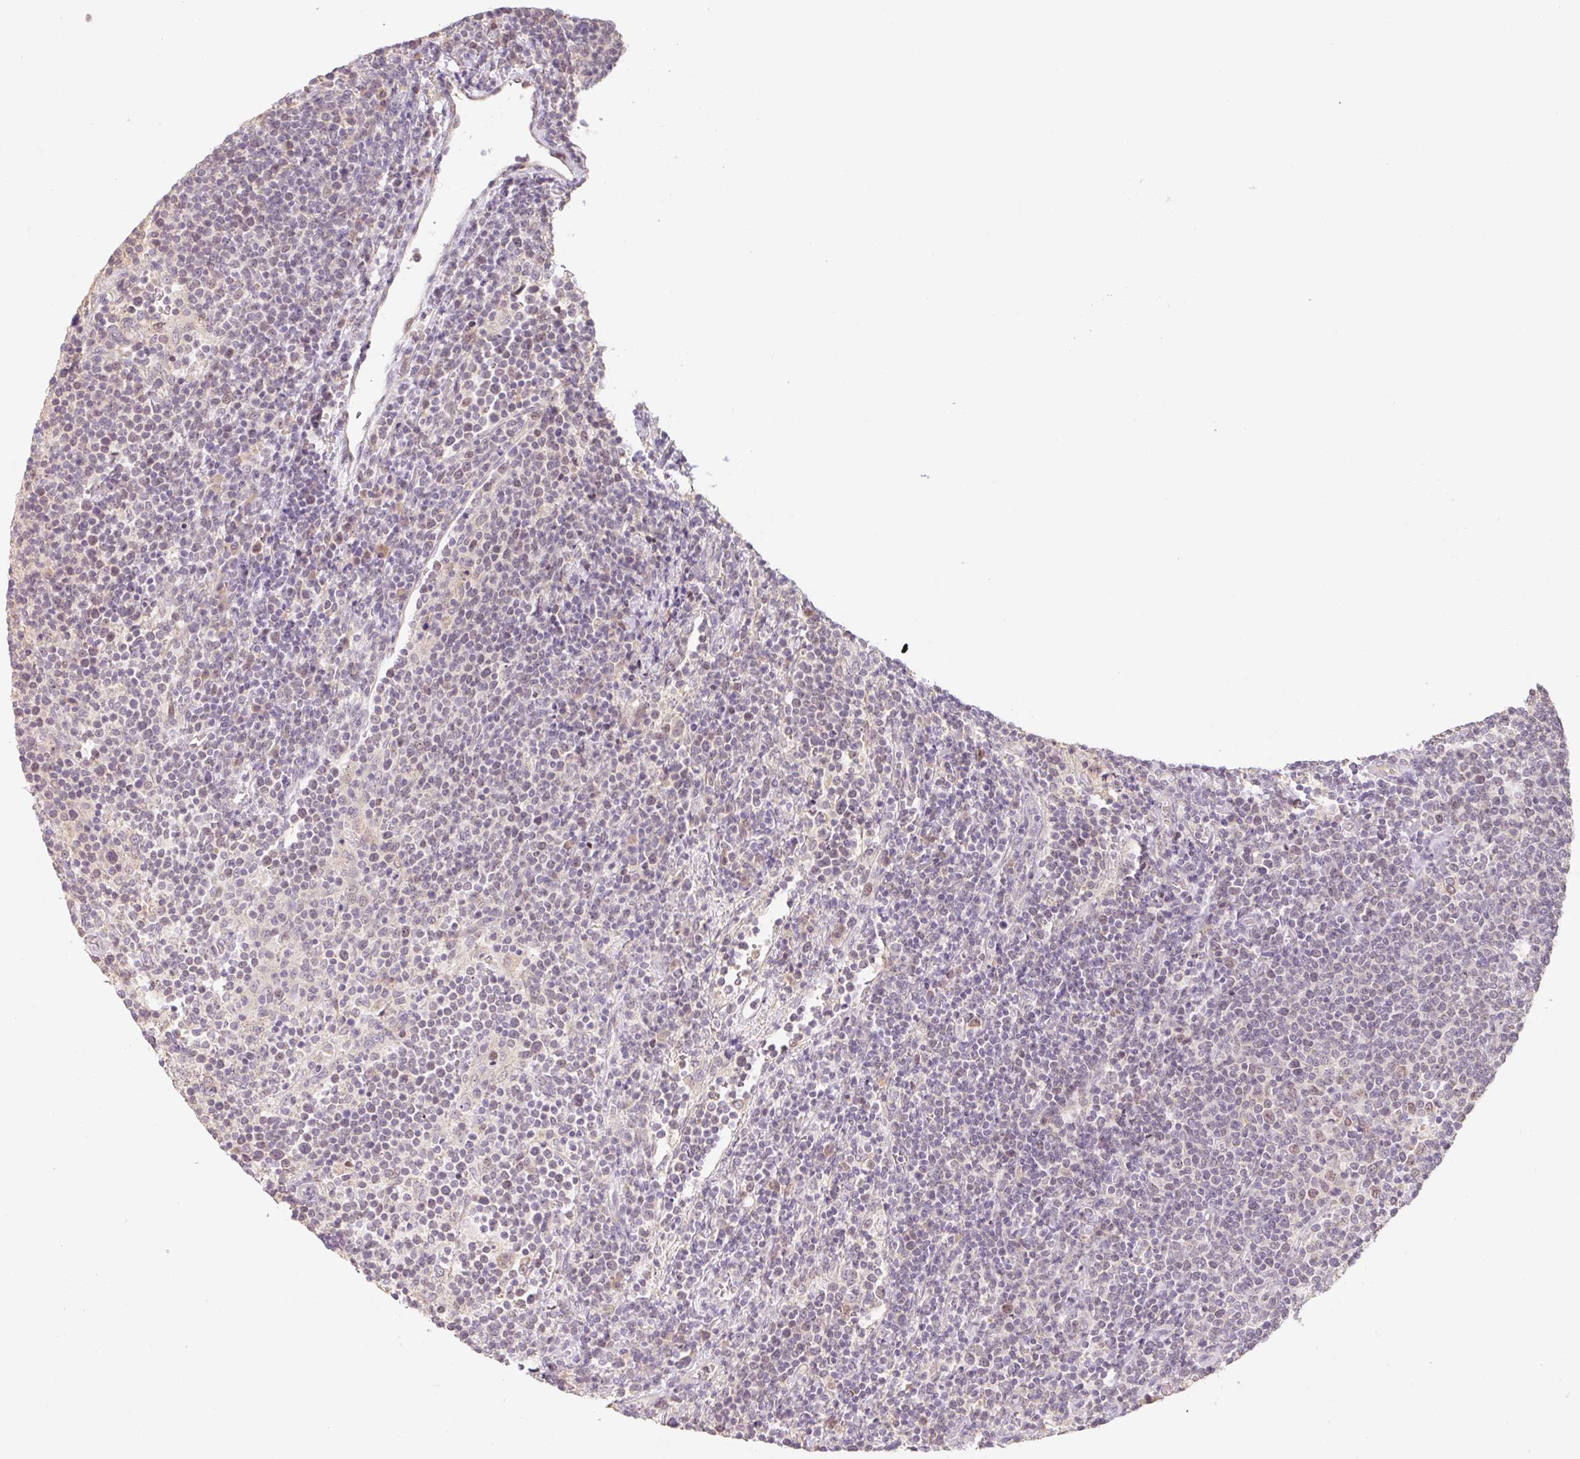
{"staining": {"intensity": "weak", "quantity": "<25%", "location": "nuclear"}, "tissue": "lymphoma", "cell_type": "Tumor cells", "image_type": "cancer", "snomed": [{"axis": "morphology", "description": "Malignant lymphoma, non-Hodgkin's type, High grade"}, {"axis": "topography", "description": "Lymph node"}], "caption": "The photomicrograph exhibits no significant positivity in tumor cells of high-grade malignant lymphoma, non-Hodgkin's type.", "gene": "MIA2", "patient": {"sex": "male", "age": 61}}